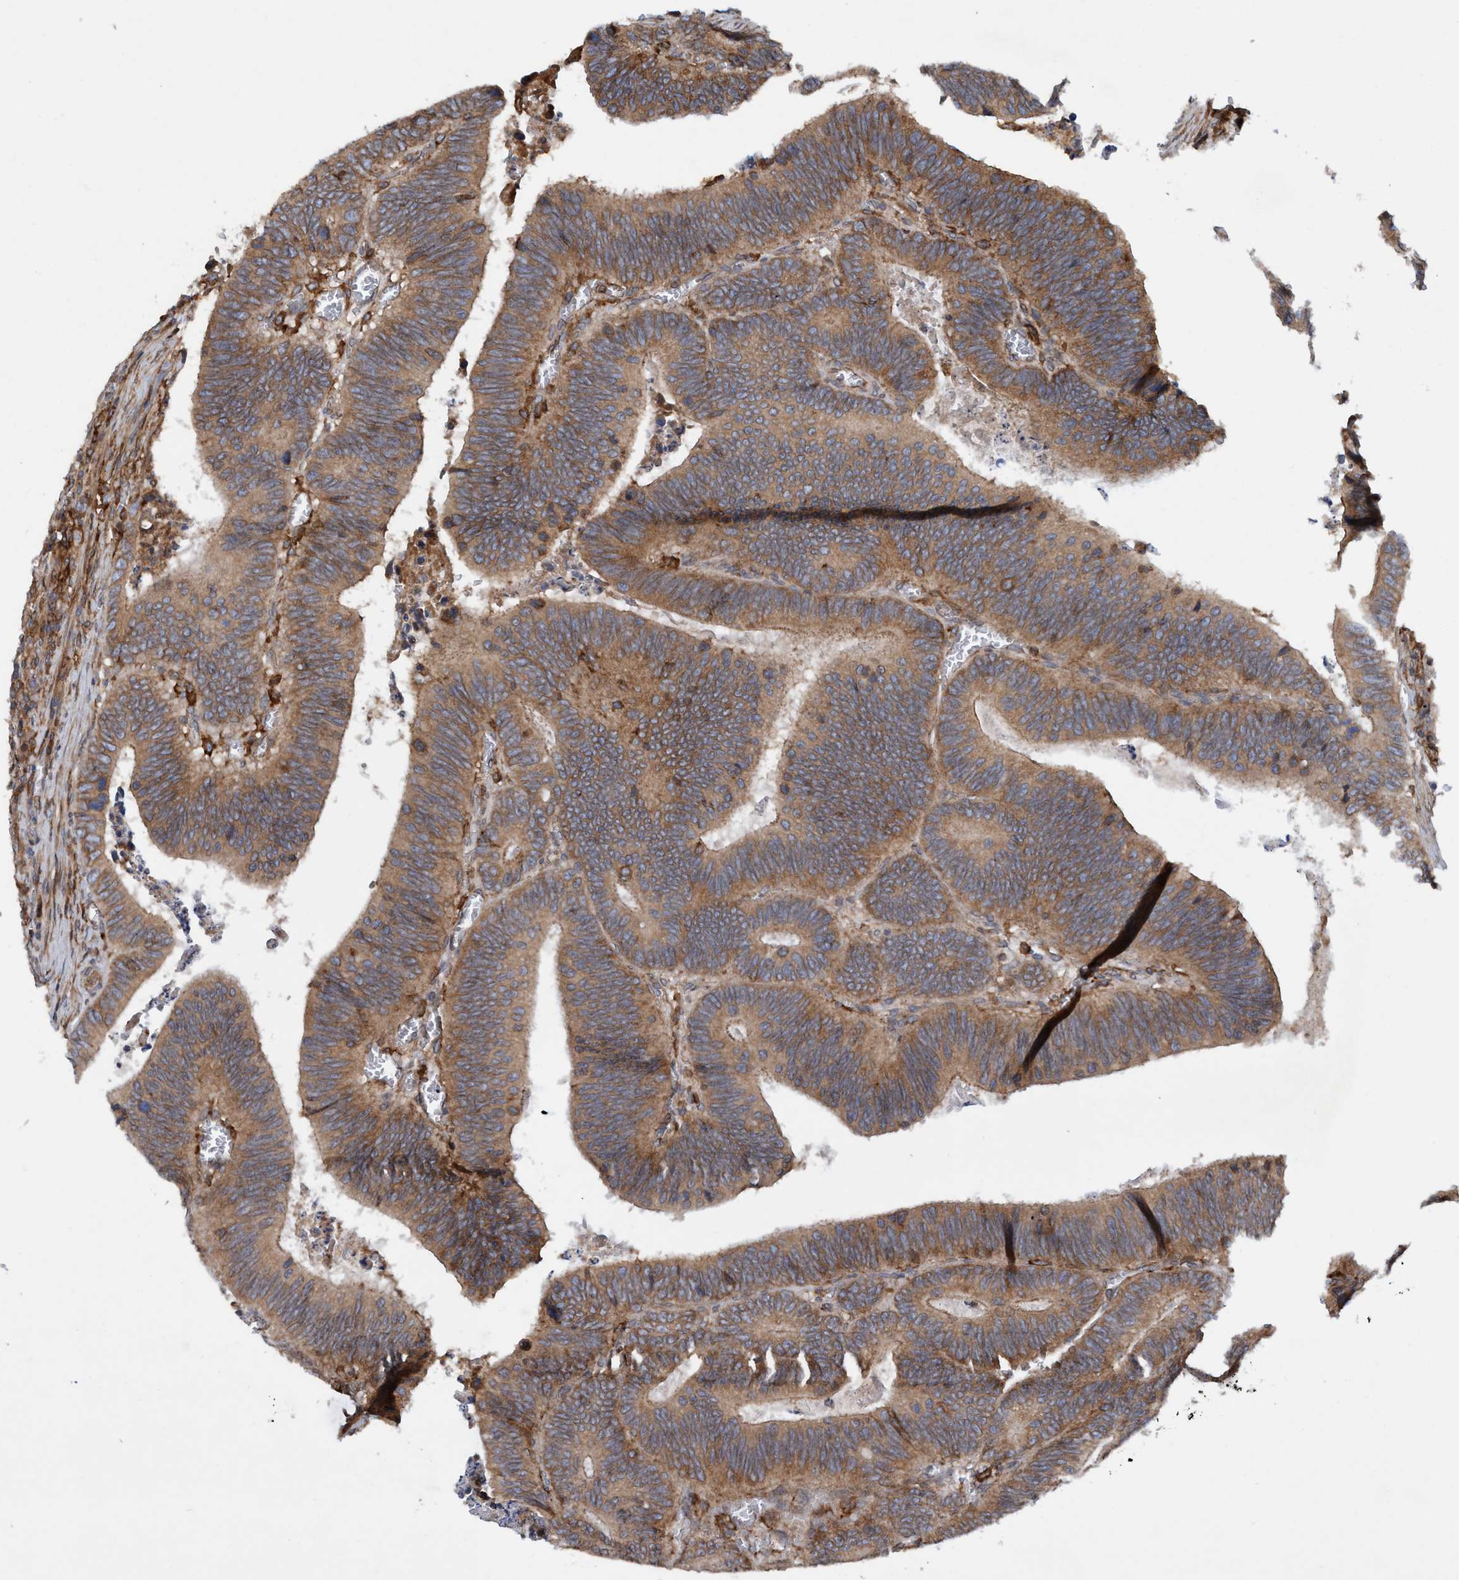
{"staining": {"intensity": "moderate", "quantity": ">75%", "location": "cytoplasmic/membranous"}, "tissue": "colorectal cancer", "cell_type": "Tumor cells", "image_type": "cancer", "snomed": [{"axis": "morphology", "description": "Inflammation, NOS"}, {"axis": "morphology", "description": "Adenocarcinoma, NOS"}, {"axis": "topography", "description": "Colon"}], "caption": "There is medium levels of moderate cytoplasmic/membranous staining in tumor cells of adenocarcinoma (colorectal), as demonstrated by immunohistochemical staining (brown color).", "gene": "SLC16A3", "patient": {"sex": "male", "age": 72}}